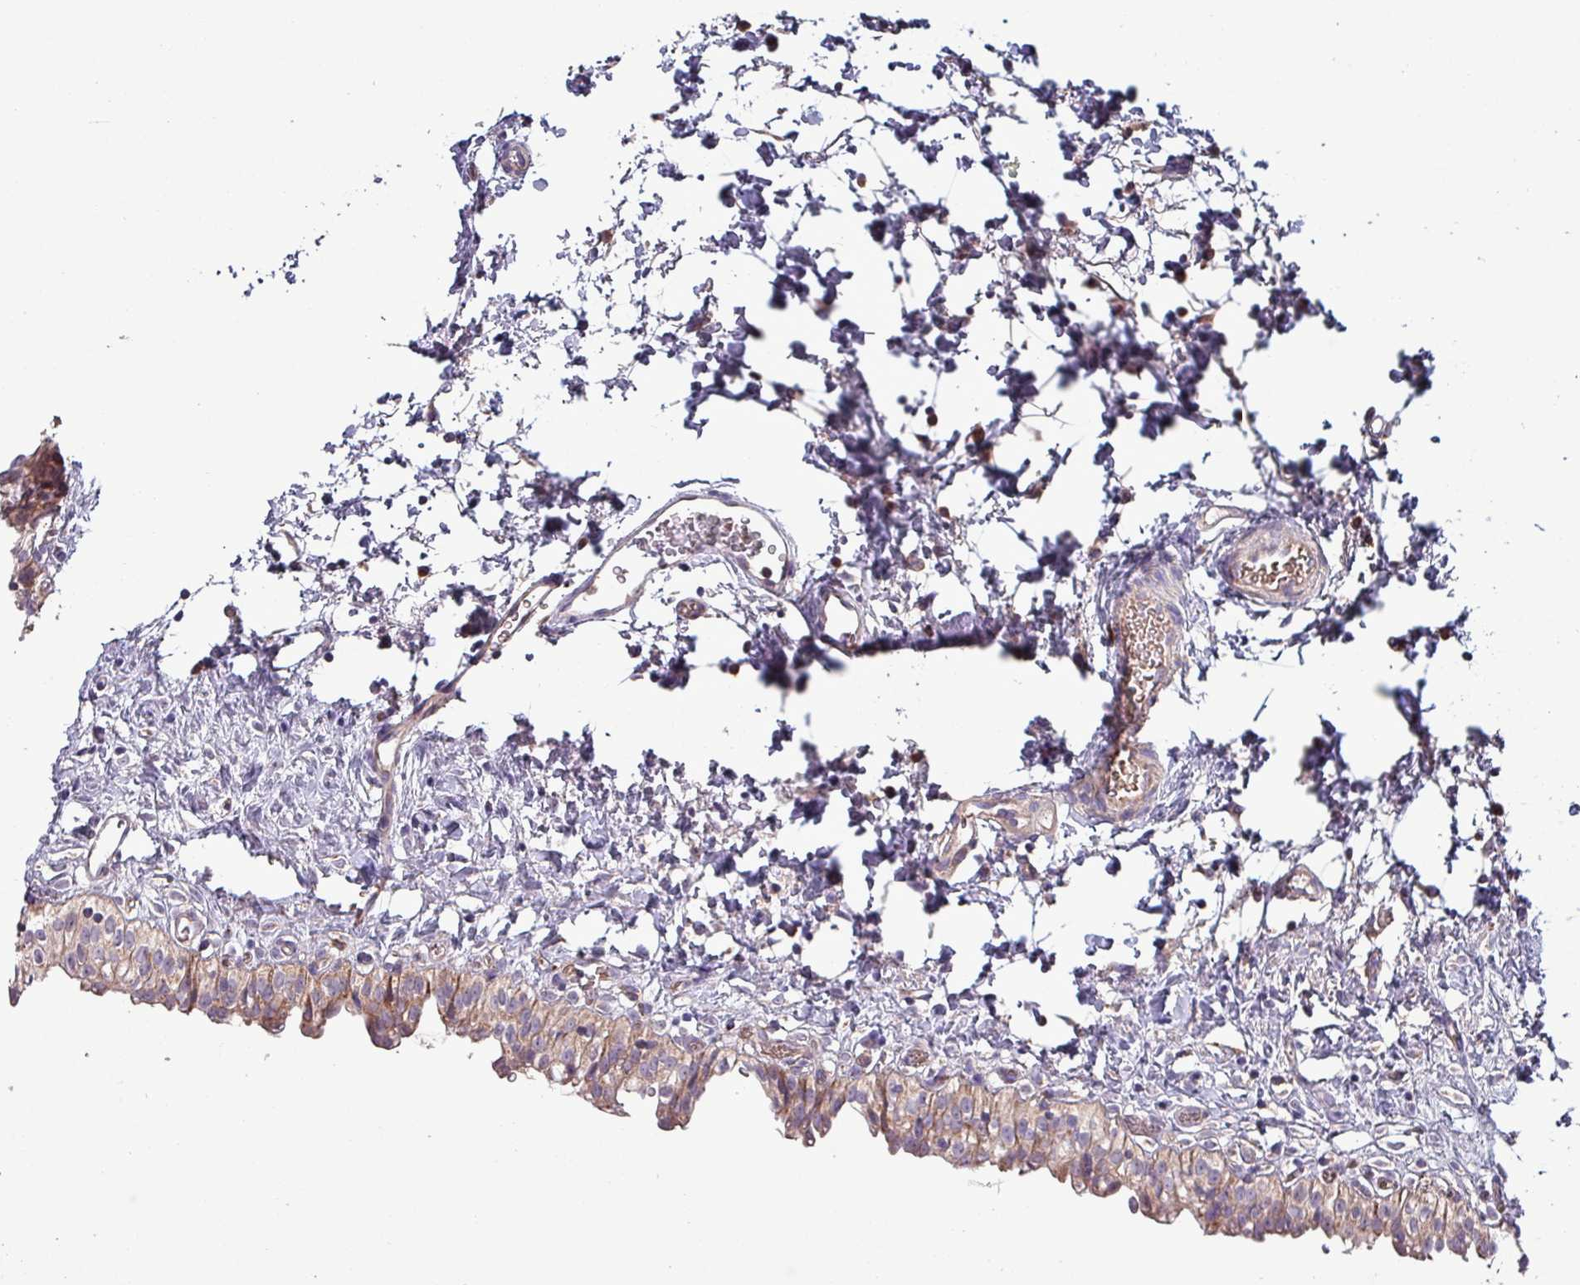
{"staining": {"intensity": "moderate", "quantity": ">75%", "location": "cytoplasmic/membranous"}, "tissue": "urinary bladder", "cell_type": "Urothelial cells", "image_type": "normal", "snomed": [{"axis": "morphology", "description": "Normal tissue, NOS"}, {"axis": "topography", "description": "Urinary bladder"}], "caption": "Immunohistochemistry (IHC) photomicrograph of benign urinary bladder: urinary bladder stained using IHC reveals medium levels of moderate protein expression localized specifically in the cytoplasmic/membranous of urothelial cells, appearing as a cytoplasmic/membranous brown color.", "gene": "ZNF322", "patient": {"sex": "male", "age": 51}}